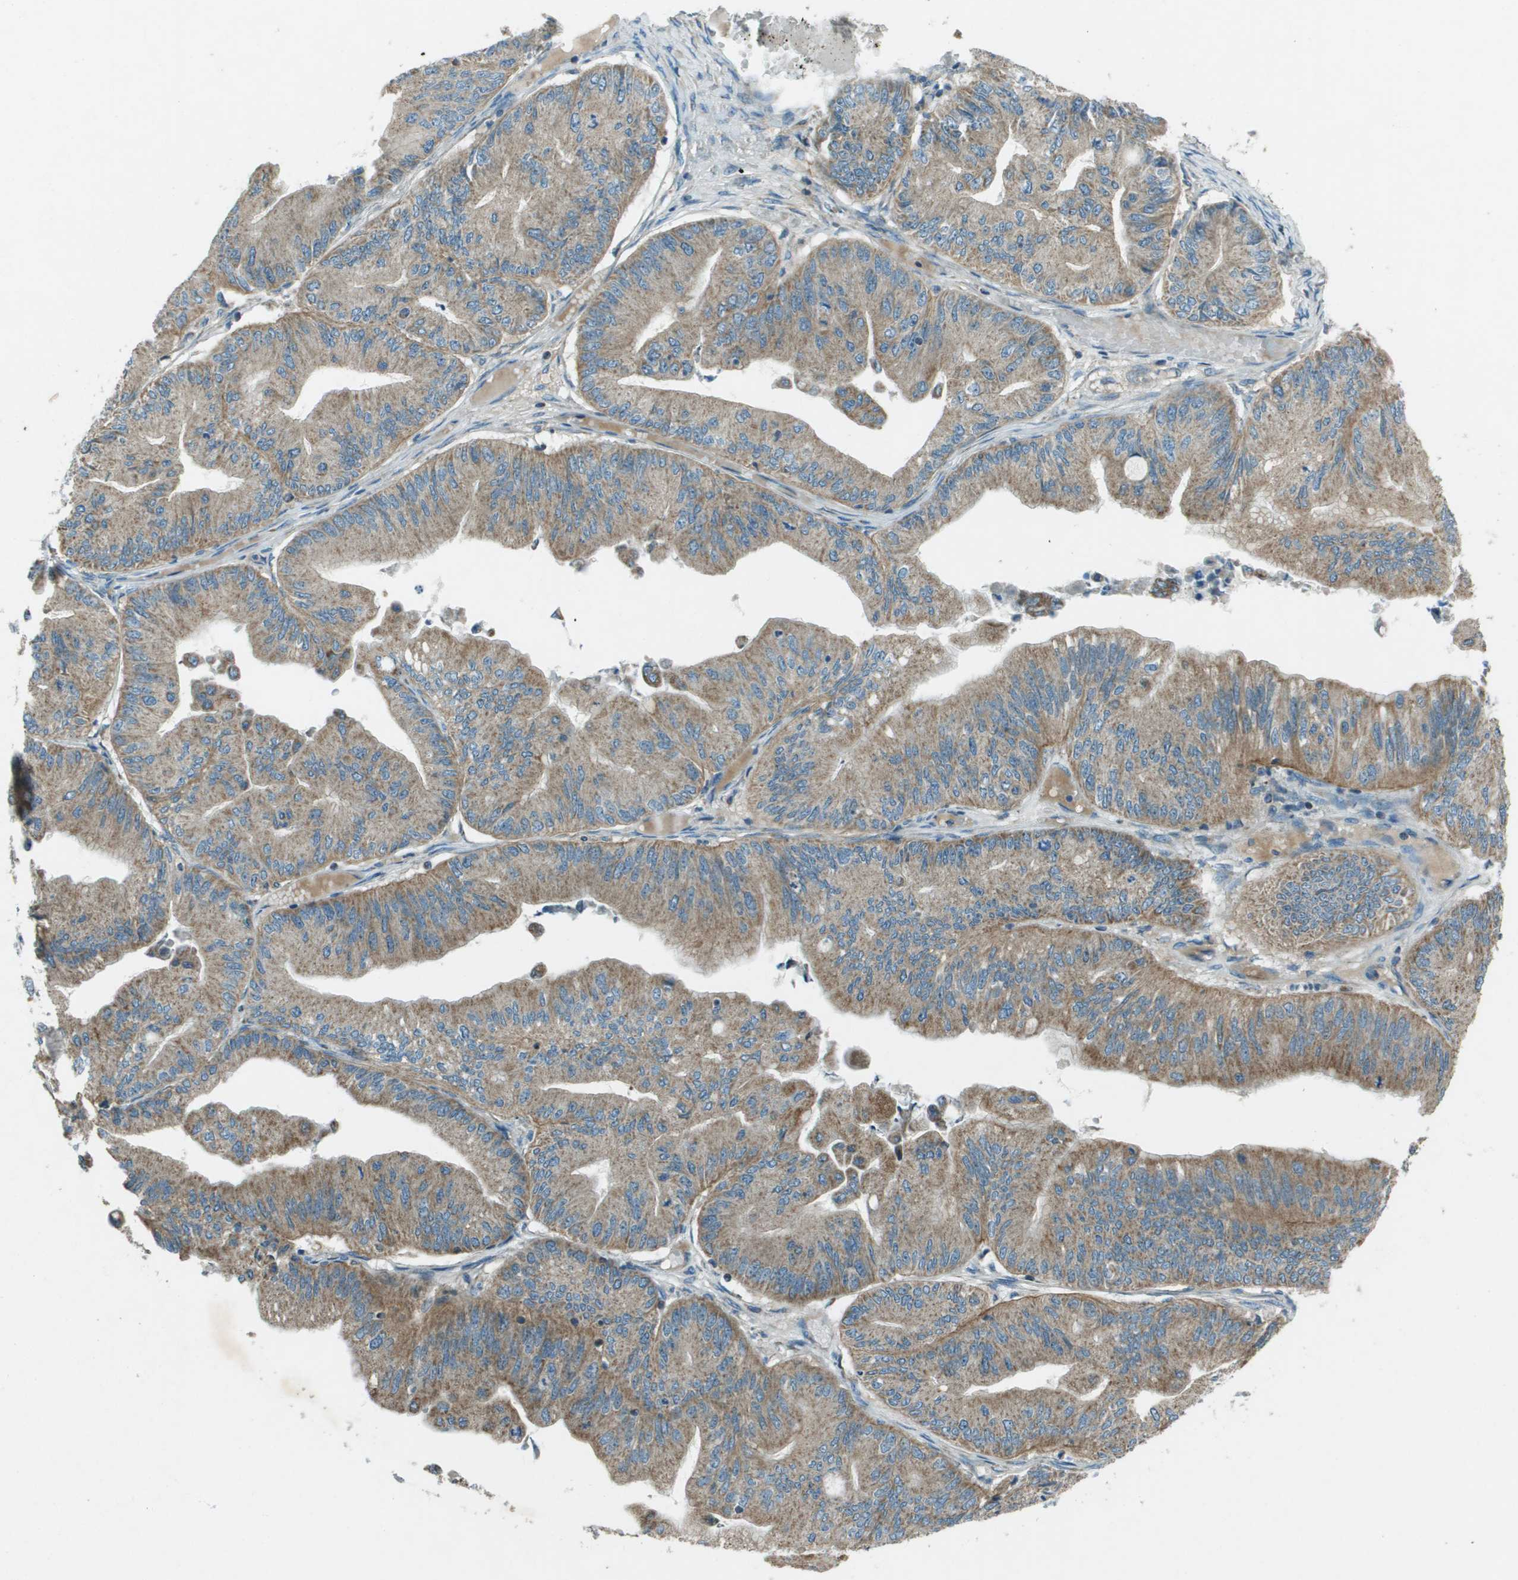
{"staining": {"intensity": "moderate", "quantity": ">75%", "location": "cytoplasmic/membranous"}, "tissue": "ovarian cancer", "cell_type": "Tumor cells", "image_type": "cancer", "snomed": [{"axis": "morphology", "description": "Cystadenocarcinoma, mucinous, NOS"}, {"axis": "topography", "description": "Ovary"}], "caption": "Moderate cytoplasmic/membranous expression for a protein is present in about >75% of tumor cells of ovarian mucinous cystadenocarcinoma using IHC.", "gene": "MIGA1", "patient": {"sex": "female", "age": 61}}